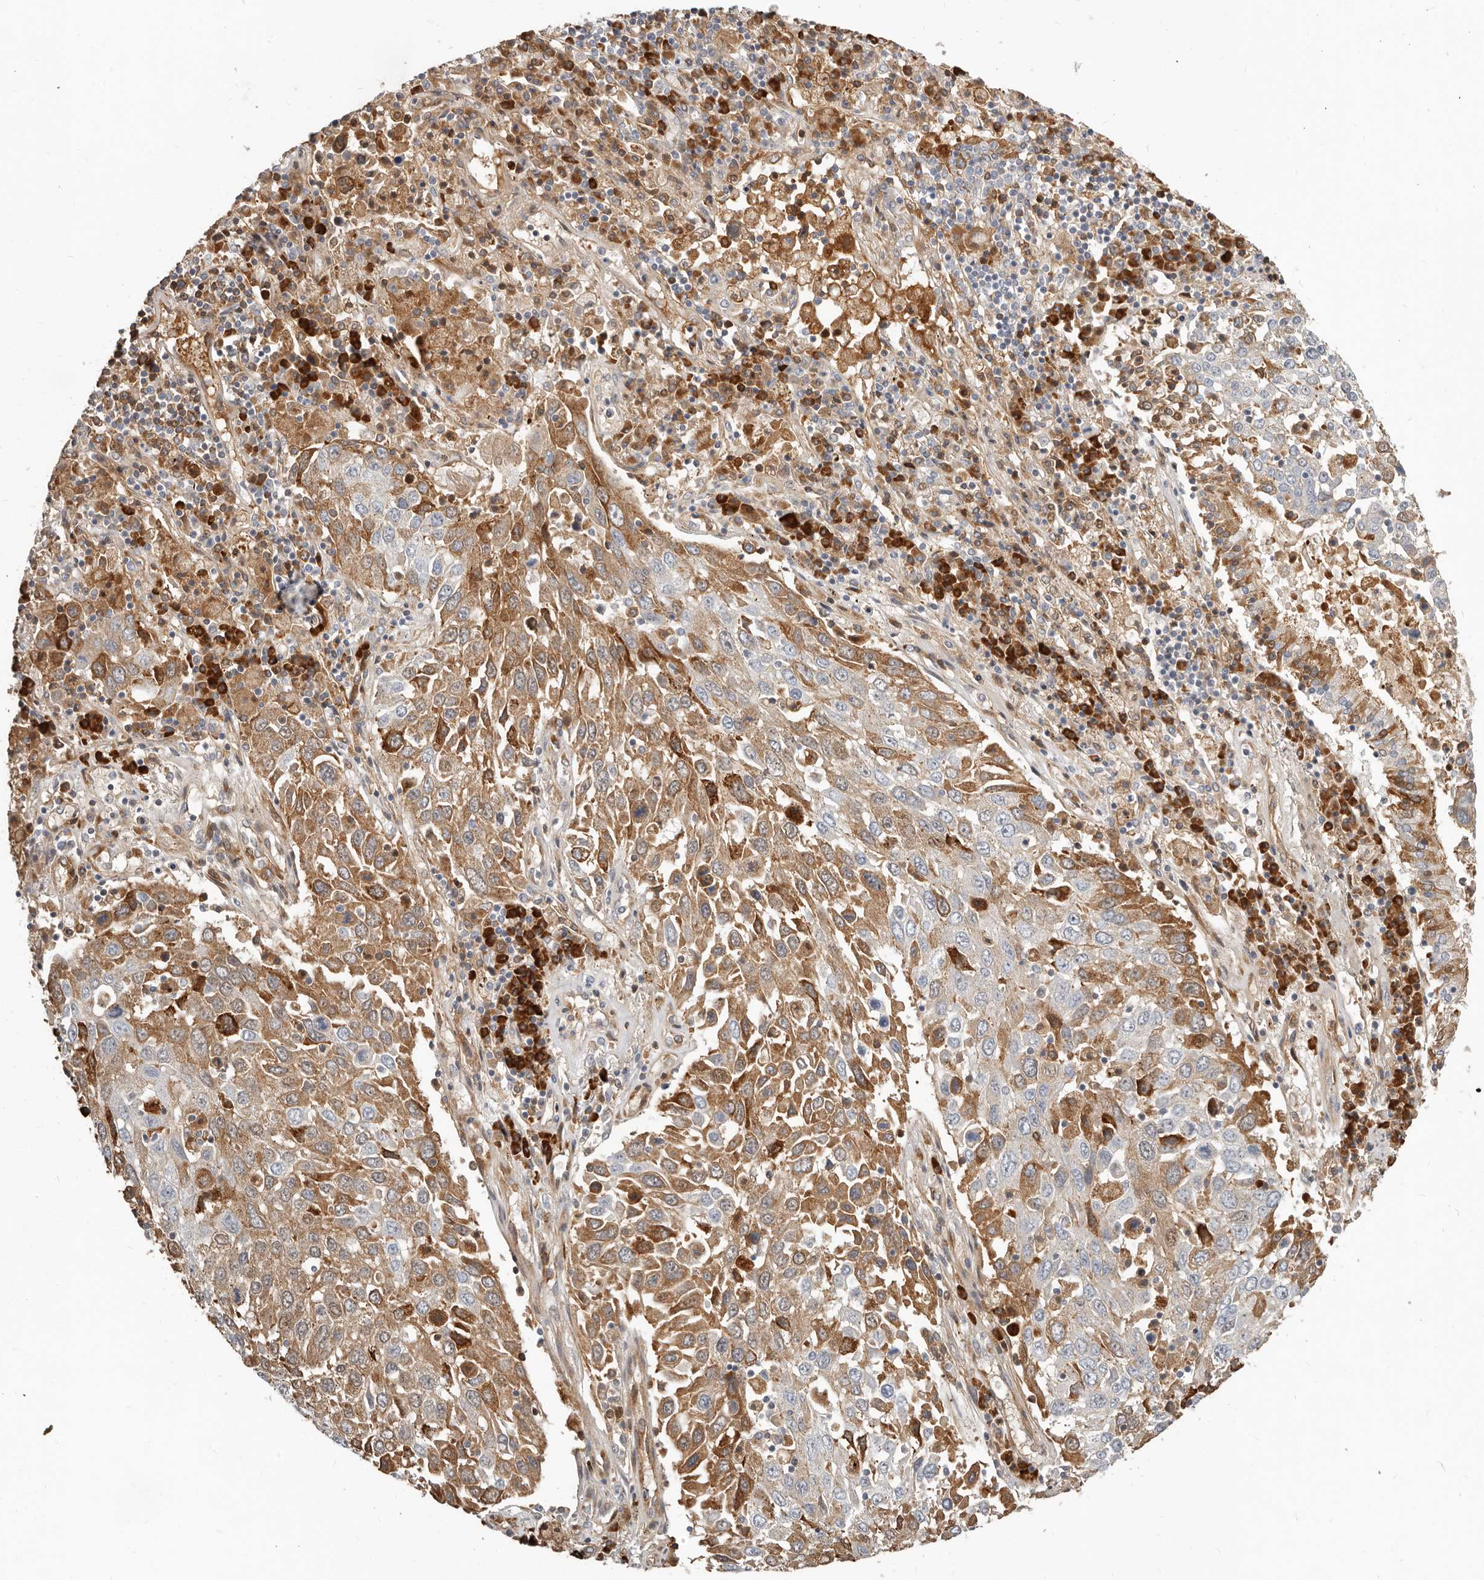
{"staining": {"intensity": "moderate", "quantity": "25%-75%", "location": "cytoplasmic/membranous"}, "tissue": "lung cancer", "cell_type": "Tumor cells", "image_type": "cancer", "snomed": [{"axis": "morphology", "description": "Squamous cell carcinoma, NOS"}, {"axis": "topography", "description": "Lung"}], "caption": "Brown immunohistochemical staining in human squamous cell carcinoma (lung) exhibits moderate cytoplasmic/membranous positivity in about 25%-75% of tumor cells.", "gene": "MTFR2", "patient": {"sex": "male", "age": 65}}